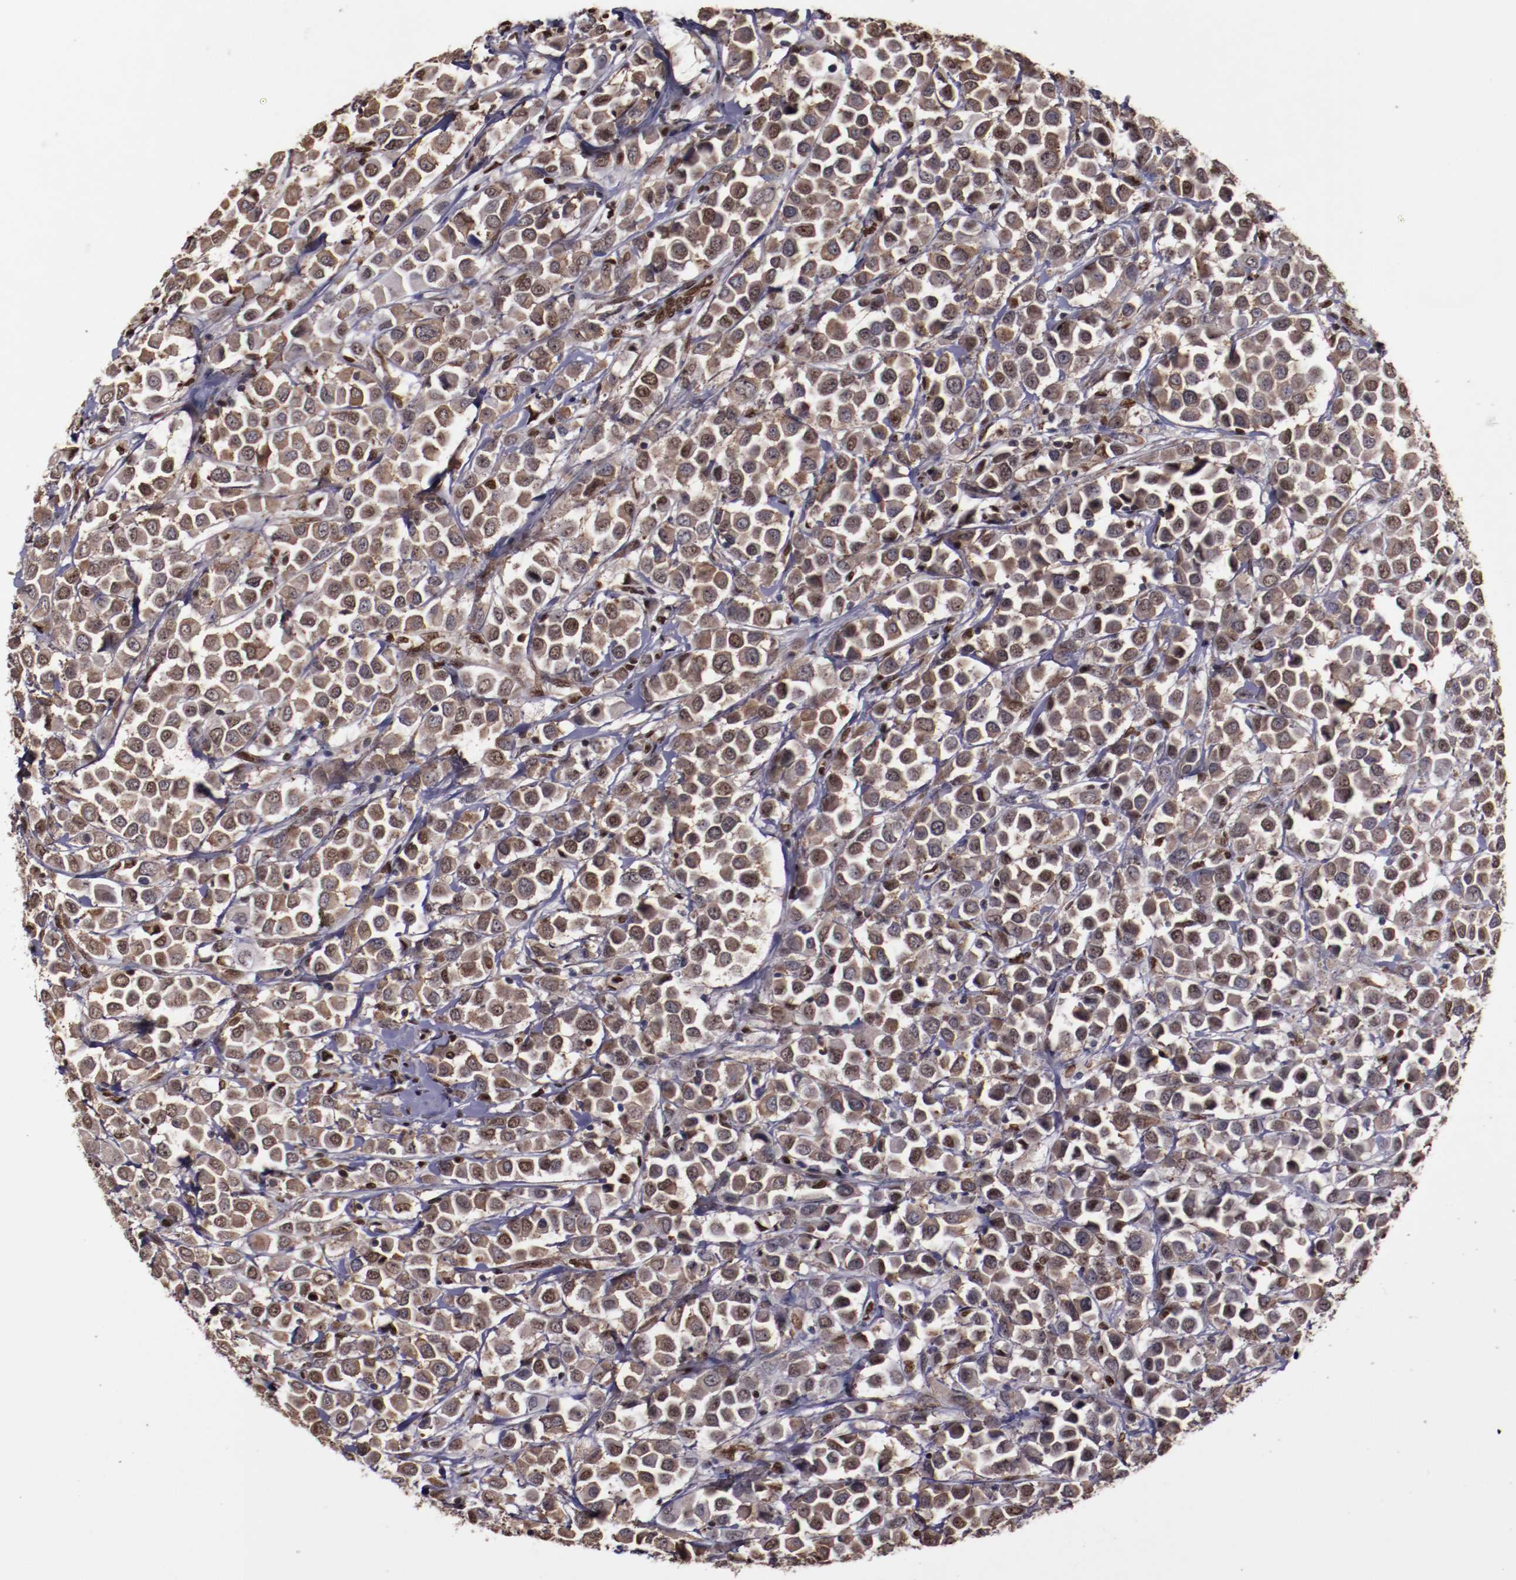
{"staining": {"intensity": "moderate", "quantity": ">75%", "location": "nuclear"}, "tissue": "breast cancer", "cell_type": "Tumor cells", "image_type": "cancer", "snomed": [{"axis": "morphology", "description": "Duct carcinoma"}, {"axis": "topography", "description": "Breast"}], "caption": "High-magnification brightfield microscopy of breast intraductal carcinoma stained with DAB (brown) and counterstained with hematoxylin (blue). tumor cells exhibit moderate nuclear staining is seen in approximately>75% of cells.", "gene": "APEX1", "patient": {"sex": "female", "age": 61}}